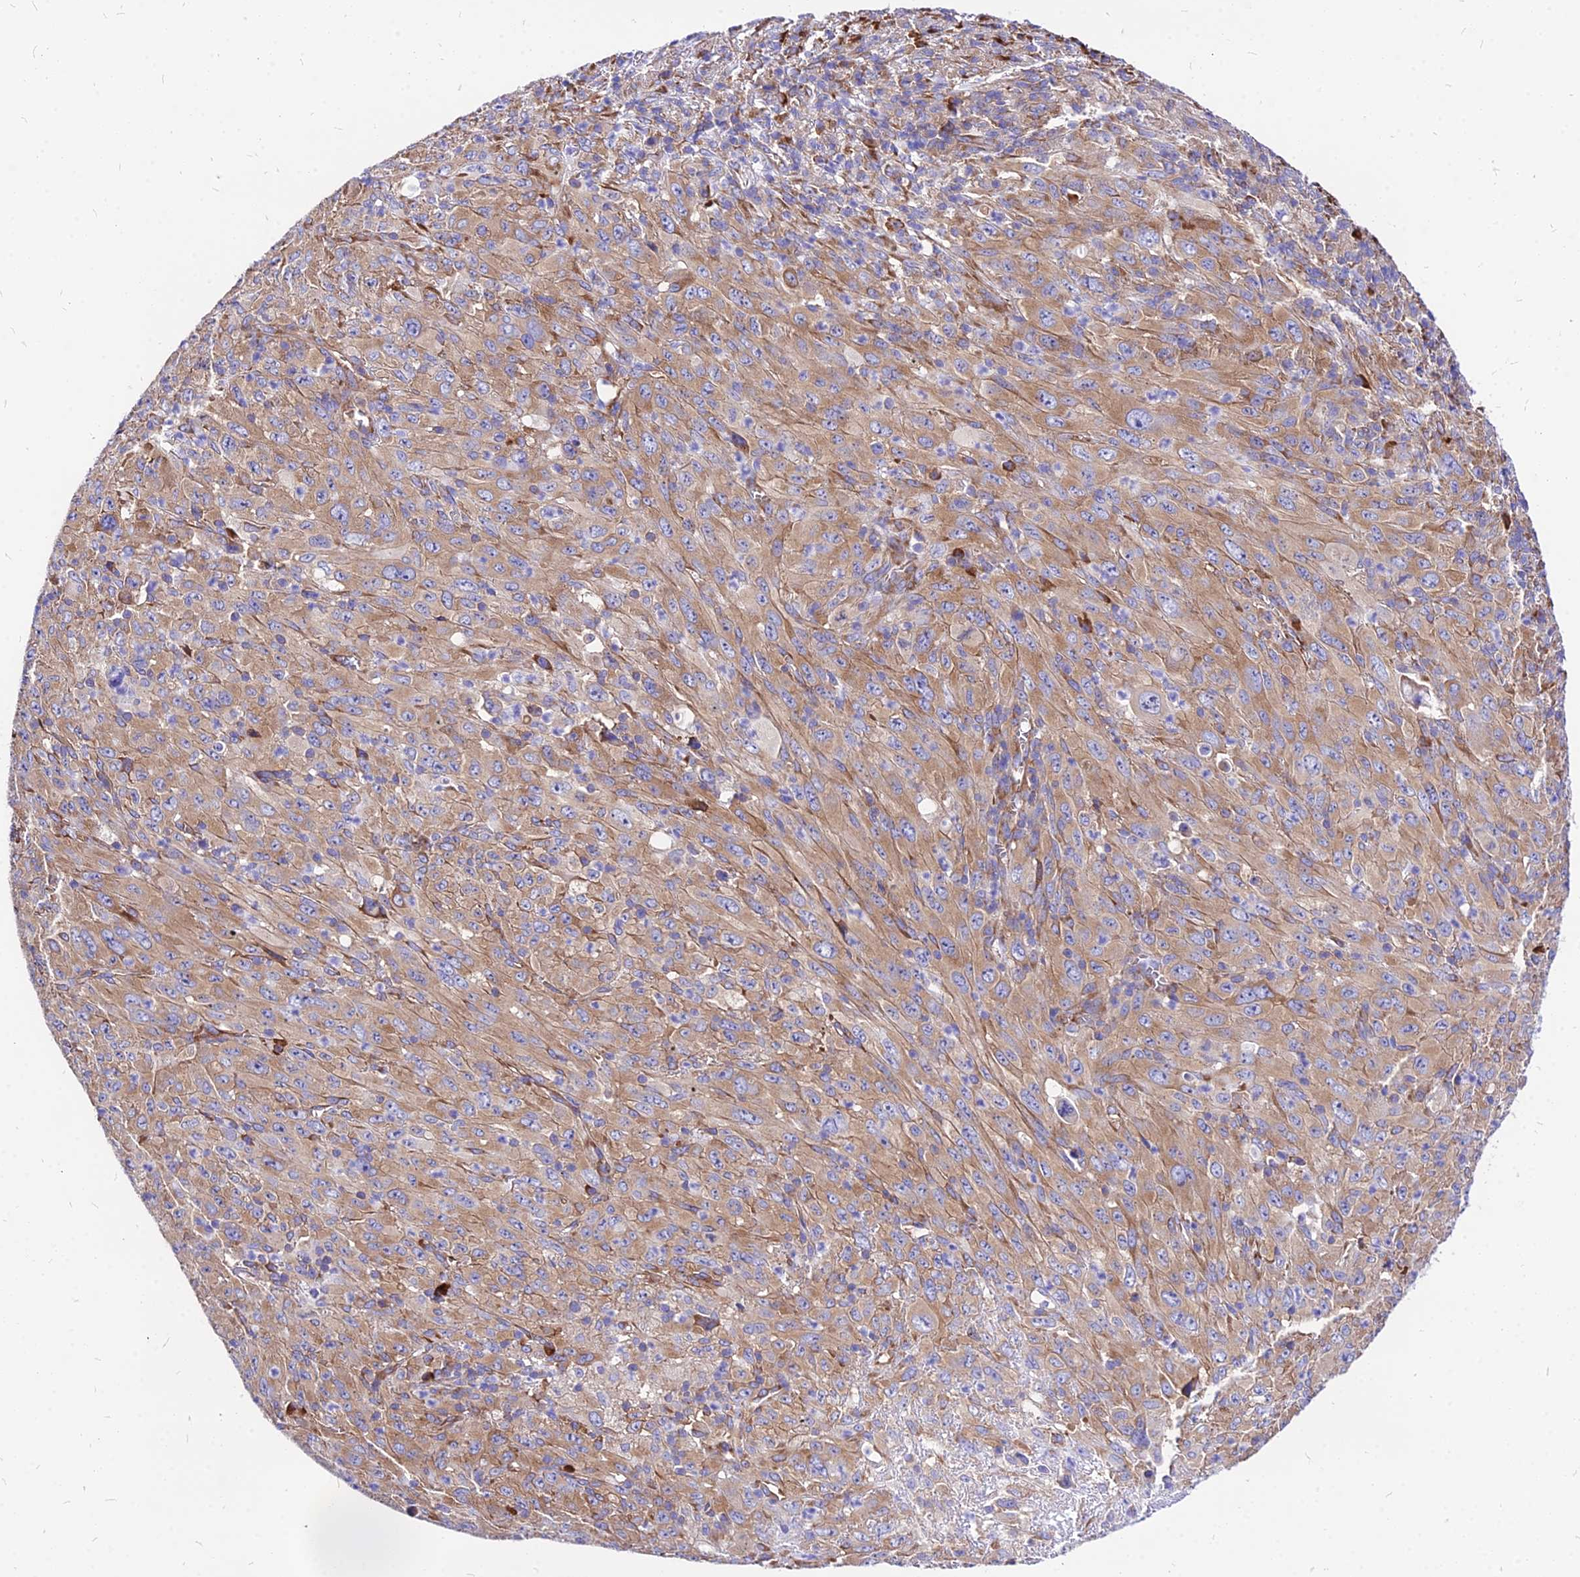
{"staining": {"intensity": "moderate", "quantity": ">75%", "location": "cytoplasmic/membranous"}, "tissue": "melanoma", "cell_type": "Tumor cells", "image_type": "cancer", "snomed": [{"axis": "morphology", "description": "Malignant melanoma, Metastatic site"}, {"axis": "topography", "description": "Skin"}], "caption": "Protein staining of malignant melanoma (metastatic site) tissue displays moderate cytoplasmic/membranous positivity in about >75% of tumor cells.", "gene": "RPL19", "patient": {"sex": "female", "age": 56}}